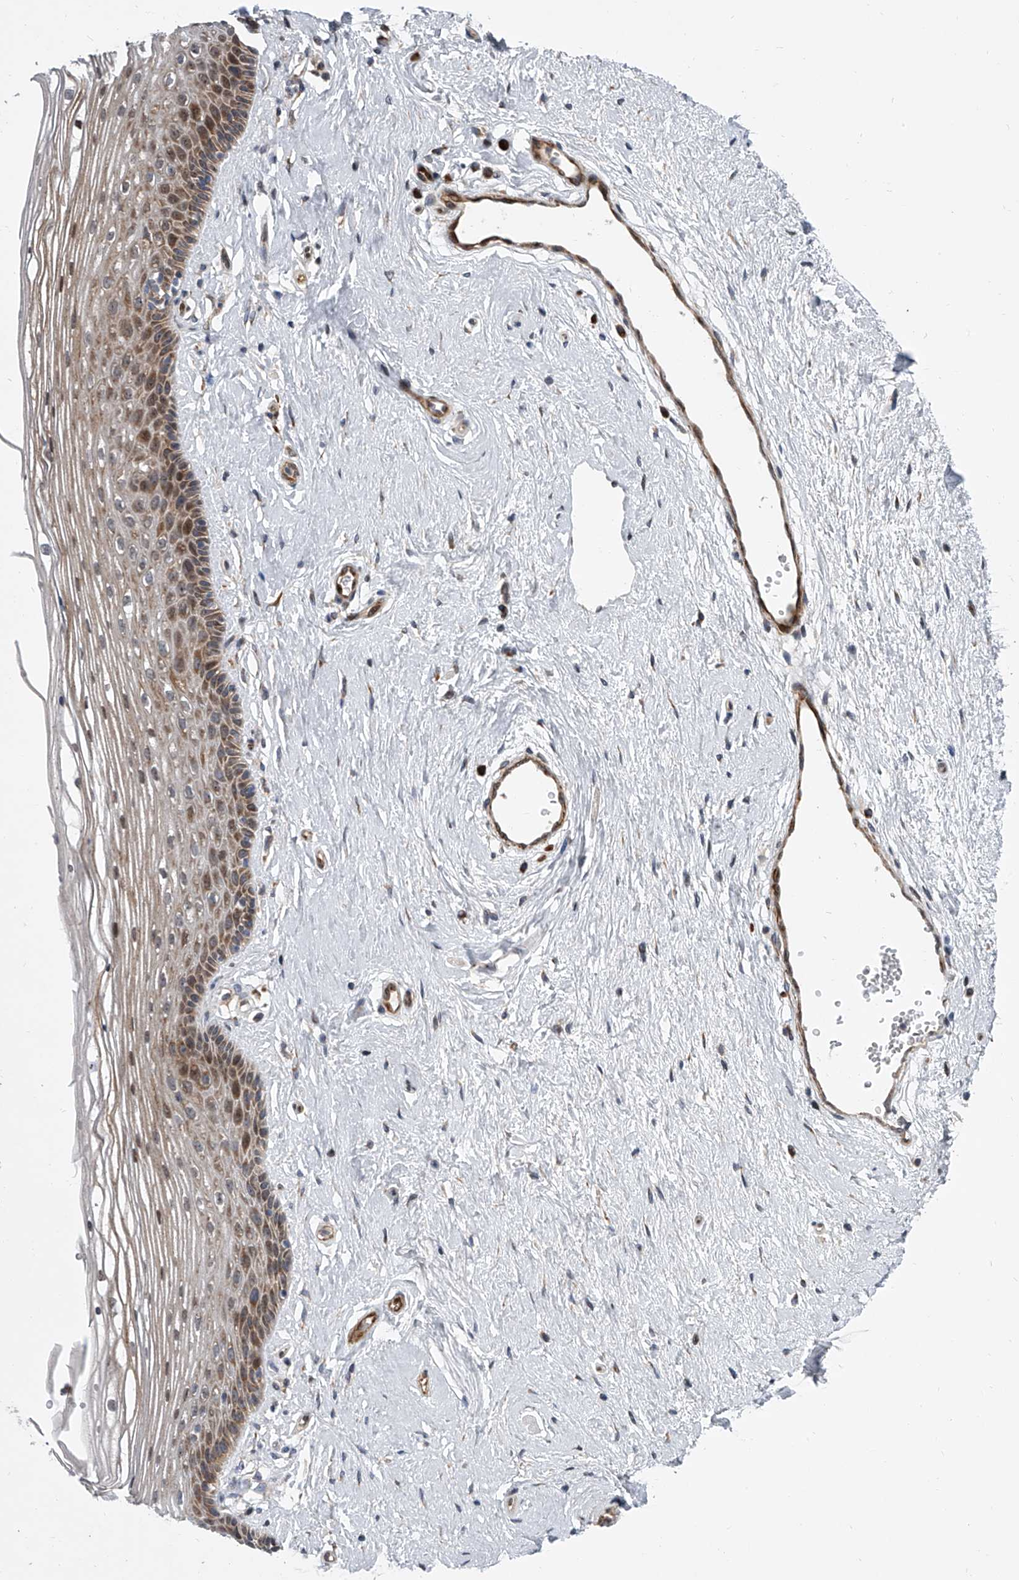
{"staining": {"intensity": "moderate", "quantity": ">75%", "location": "cytoplasmic/membranous"}, "tissue": "vagina", "cell_type": "Squamous epithelial cells", "image_type": "normal", "snomed": [{"axis": "morphology", "description": "Normal tissue, NOS"}, {"axis": "topography", "description": "Vagina"}], "caption": "Squamous epithelial cells reveal medium levels of moderate cytoplasmic/membranous staining in about >75% of cells in unremarkable vagina. Nuclei are stained in blue.", "gene": "DLGAP2", "patient": {"sex": "female", "age": 46}}